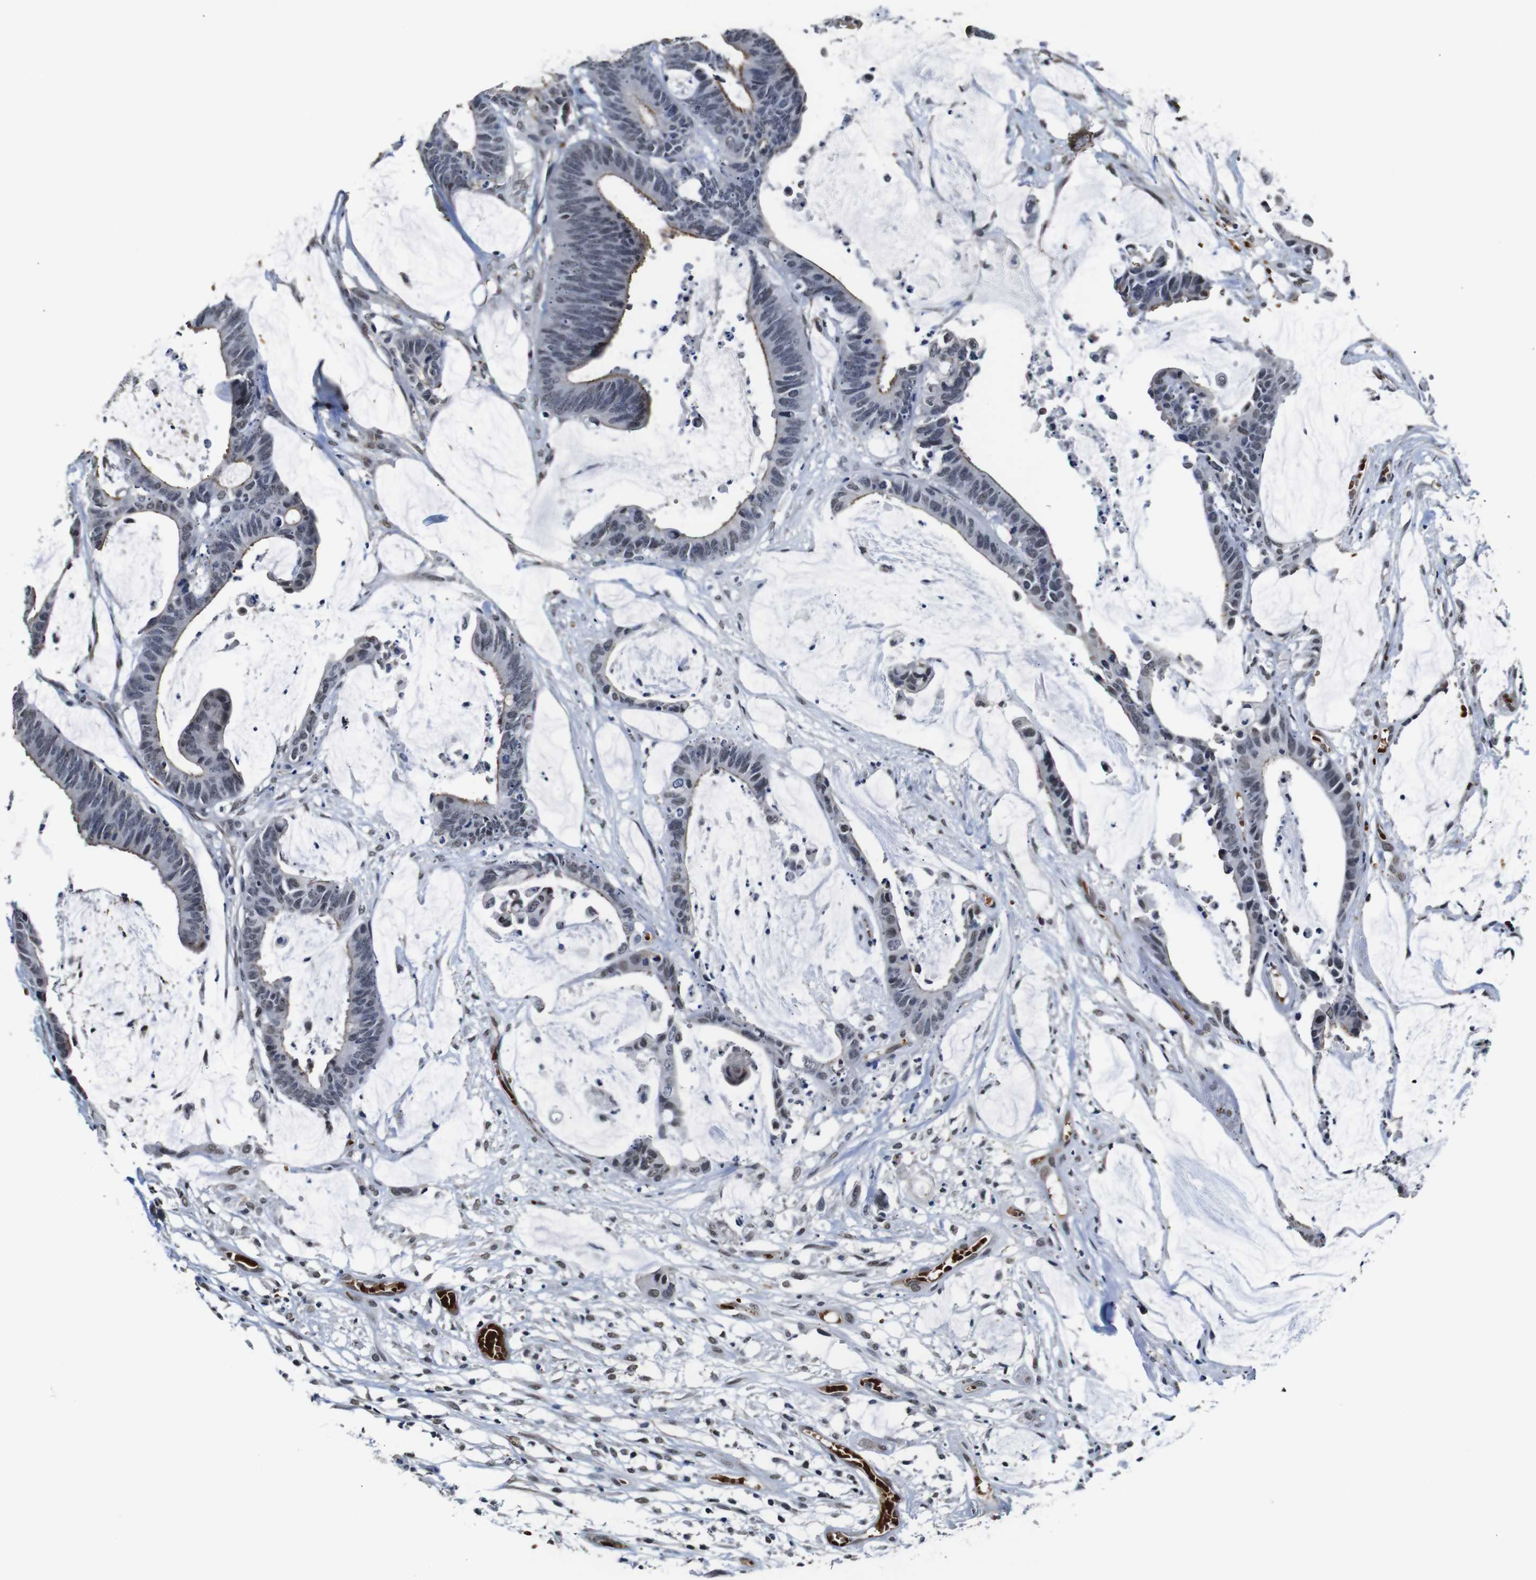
{"staining": {"intensity": "moderate", "quantity": "25%-75%", "location": "cytoplasmic/membranous"}, "tissue": "colorectal cancer", "cell_type": "Tumor cells", "image_type": "cancer", "snomed": [{"axis": "morphology", "description": "Adenocarcinoma, NOS"}, {"axis": "topography", "description": "Rectum"}], "caption": "About 25%-75% of tumor cells in human colorectal cancer show moderate cytoplasmic/membranous protein expression as visualized by brown immunohistochemical staining.", "gene": "ILDR2", "patient": {"sex": "female", "age": 66}}